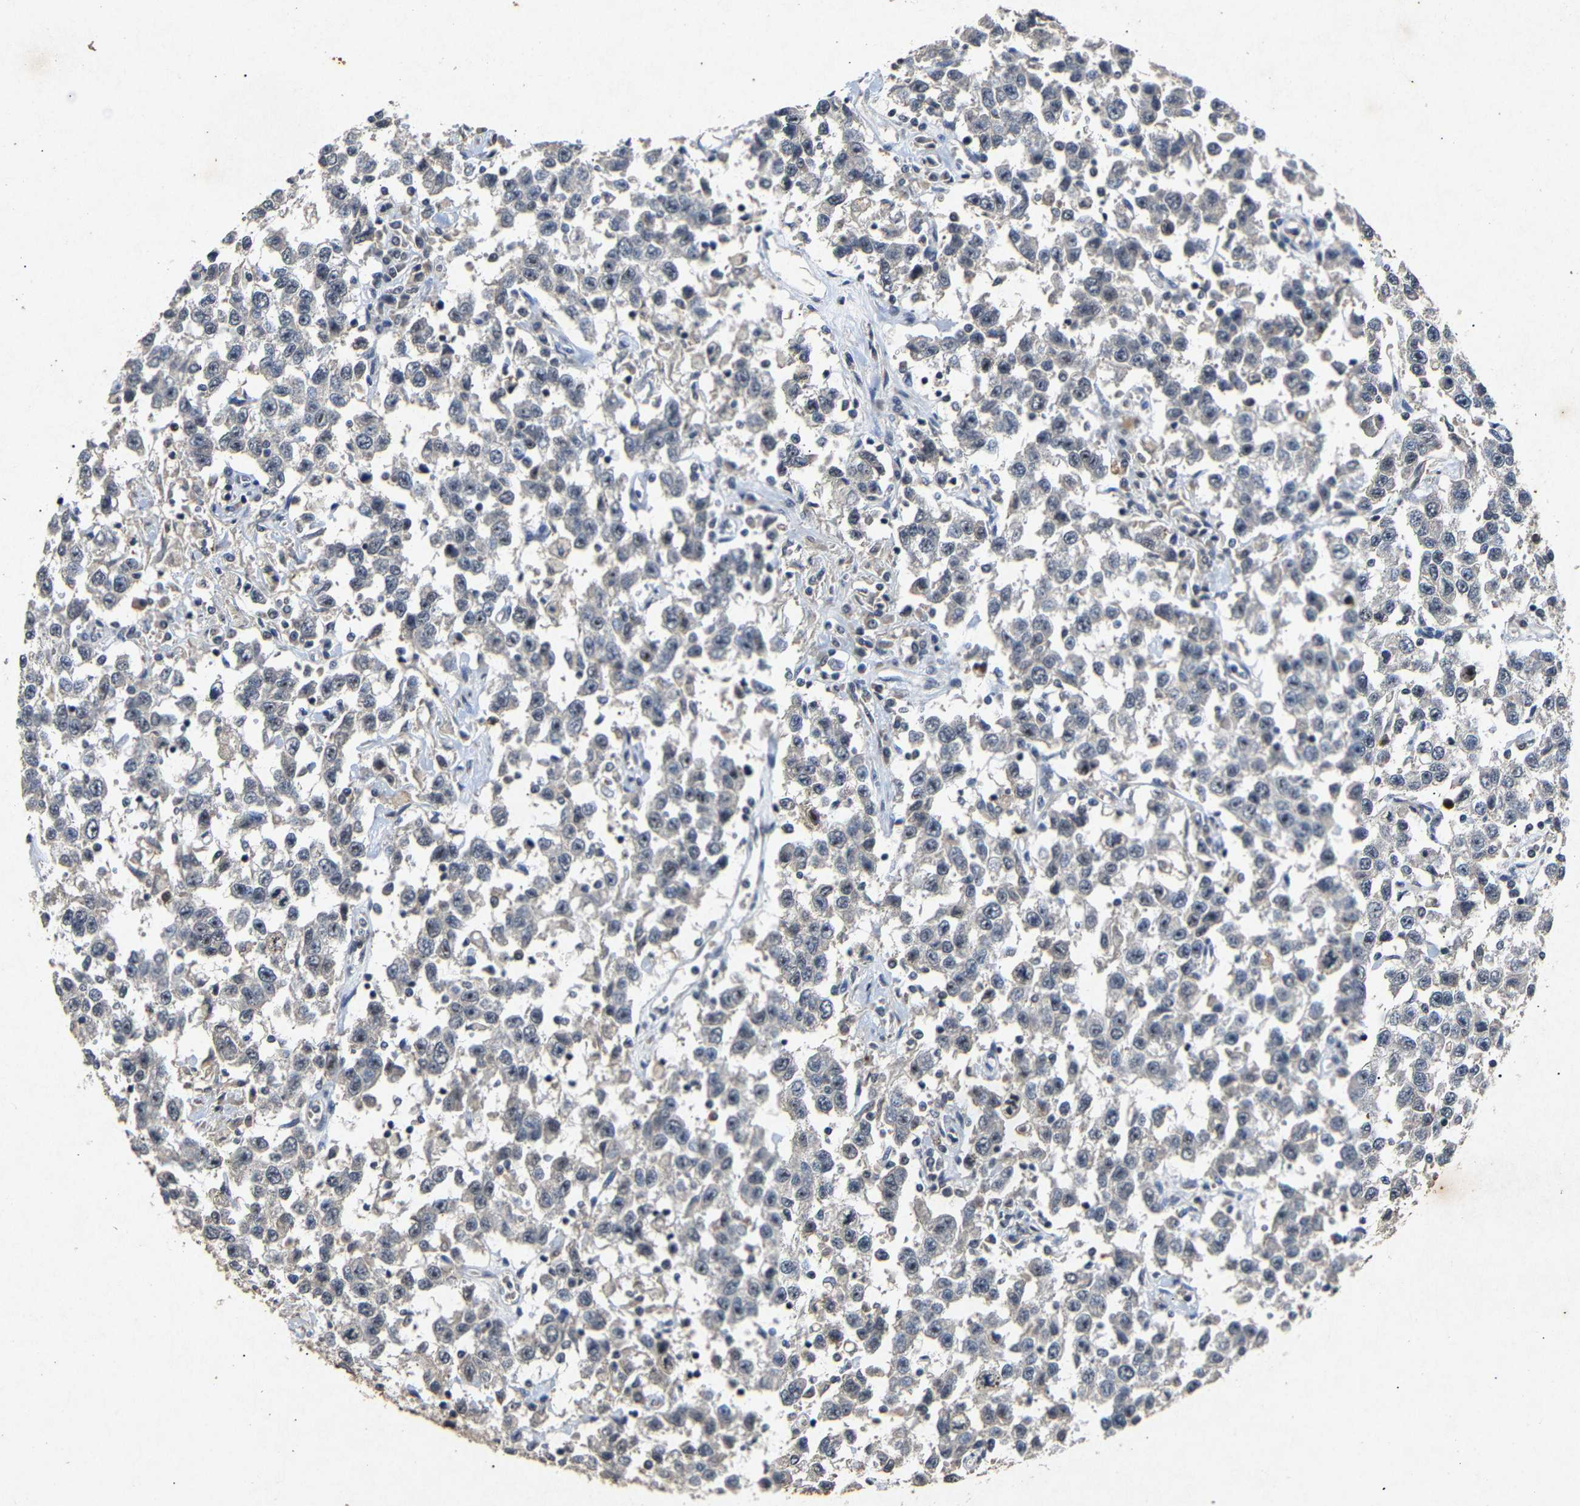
{"staining": {"intensity": "weak", "quantity": "<25%", "location": "nuclear"}, "tissue": "testis cancer", "cell_type": "Tumor cells", "image_type": "cancer", "snomed": [{"axis": "morphology", "description": "Seminoma, NOS"}, {"axis": "topography", "description": "Testis"}], "caption": "Tumor cells are negative for brown protein staining in testis seminoma.", "gene": "PARN", "patient": {"sex": "male", "age": 41}}